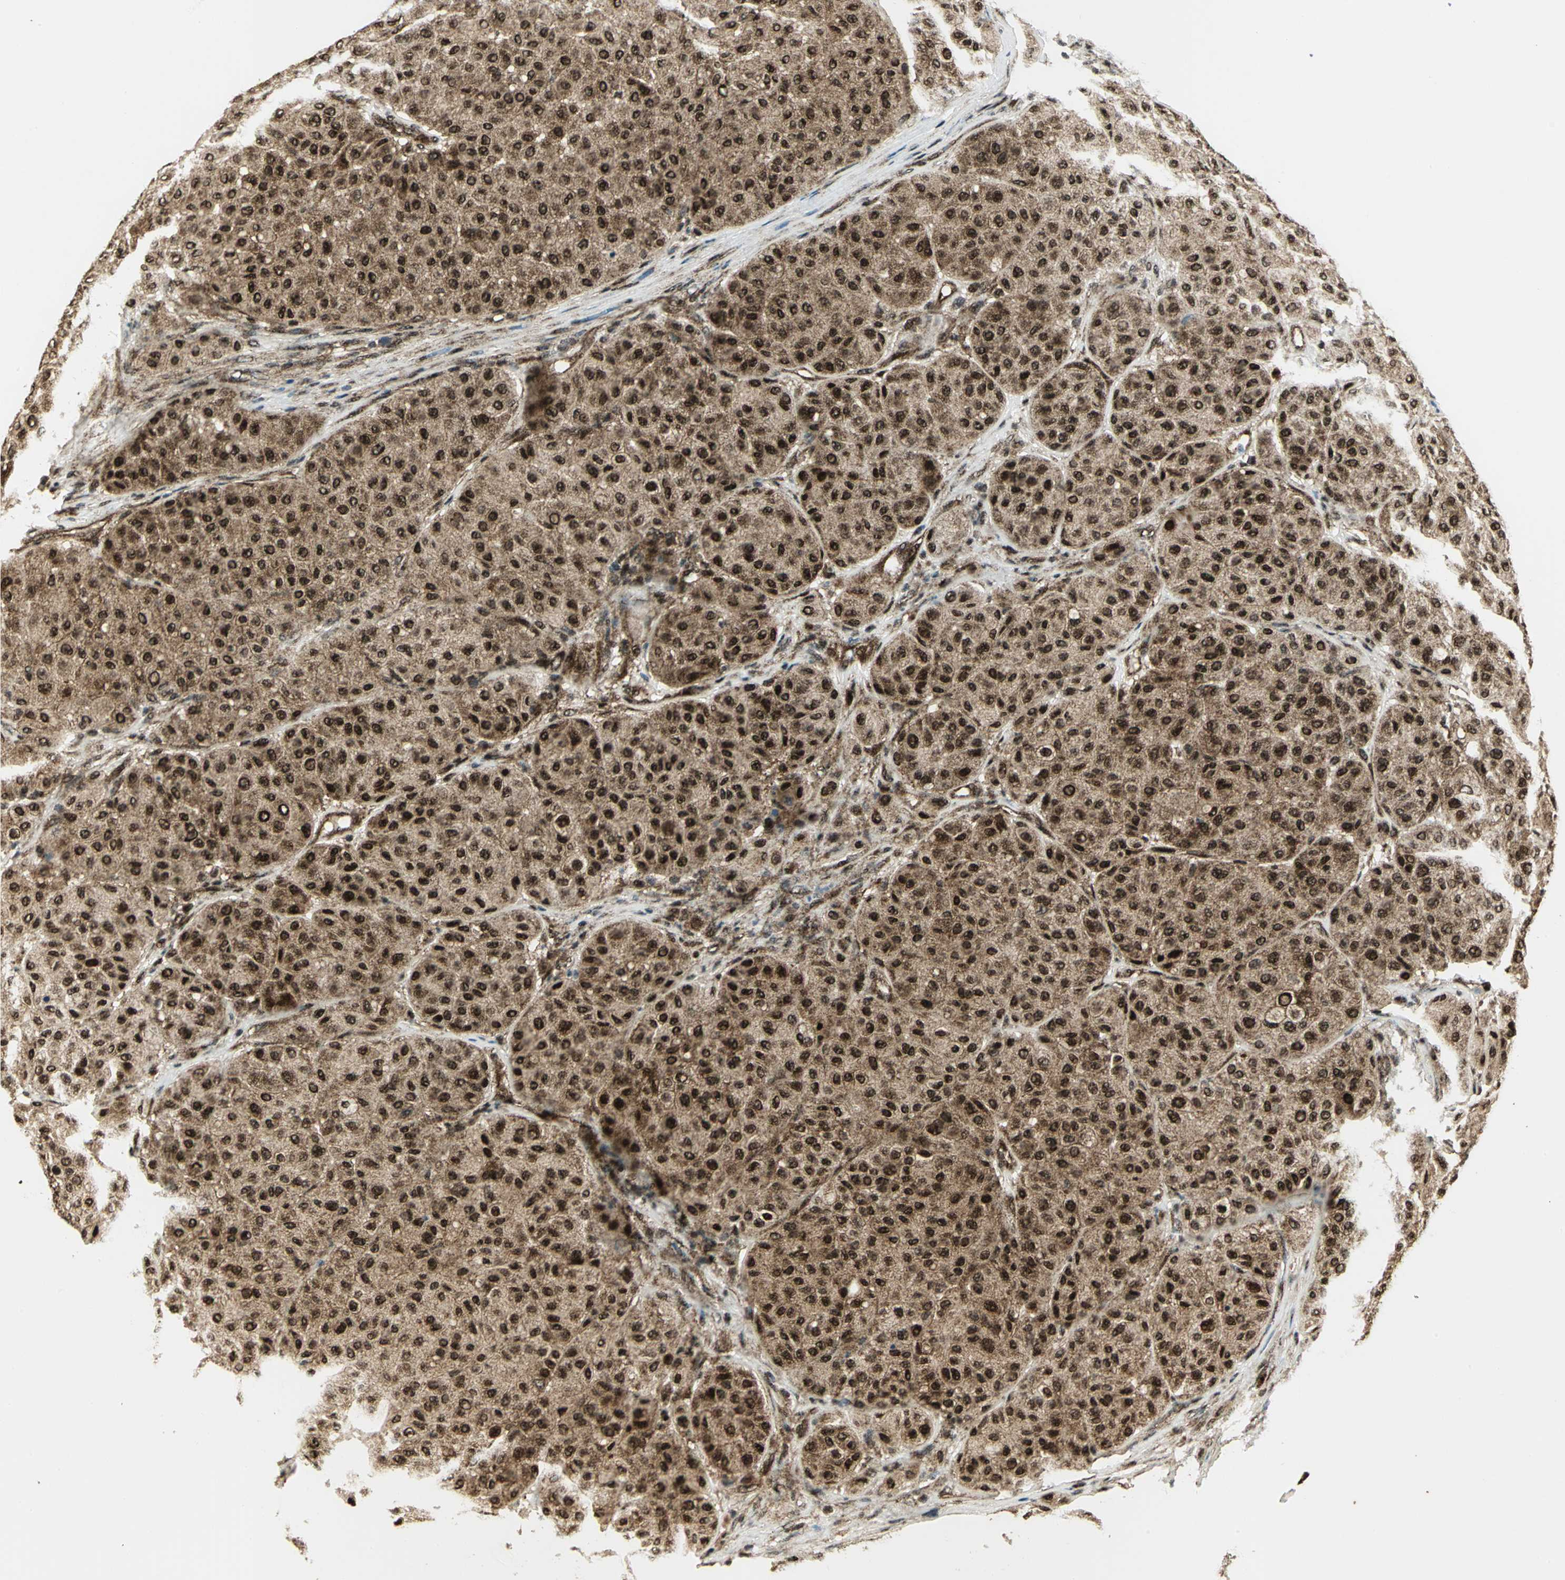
{"staining": {"intensity": "strong", "quantity": ">75%", "location": "cytoplasmic/membranous,nuclear"}, "tissue": "melanoma", "cell_type": "Tumor cells", "image_type": "cancer", "snomed": [{"axis": "morphology", "description": "Normal tissue, NOS"}, {"axis": "morphology", "description": "Malignant melanoma, Metastatic site"}, {"axis": "topography", "description": "Skin"}], "caption": "Immunohistochemistry (IHC) of malignant melanoma (metastatic site) shows high levels of strong cytoplasmic/membranous and nuclear staining in about >75% of tumor cells.", "gene": "COPS5", "patient": {"sex": "male", "age": 41}}